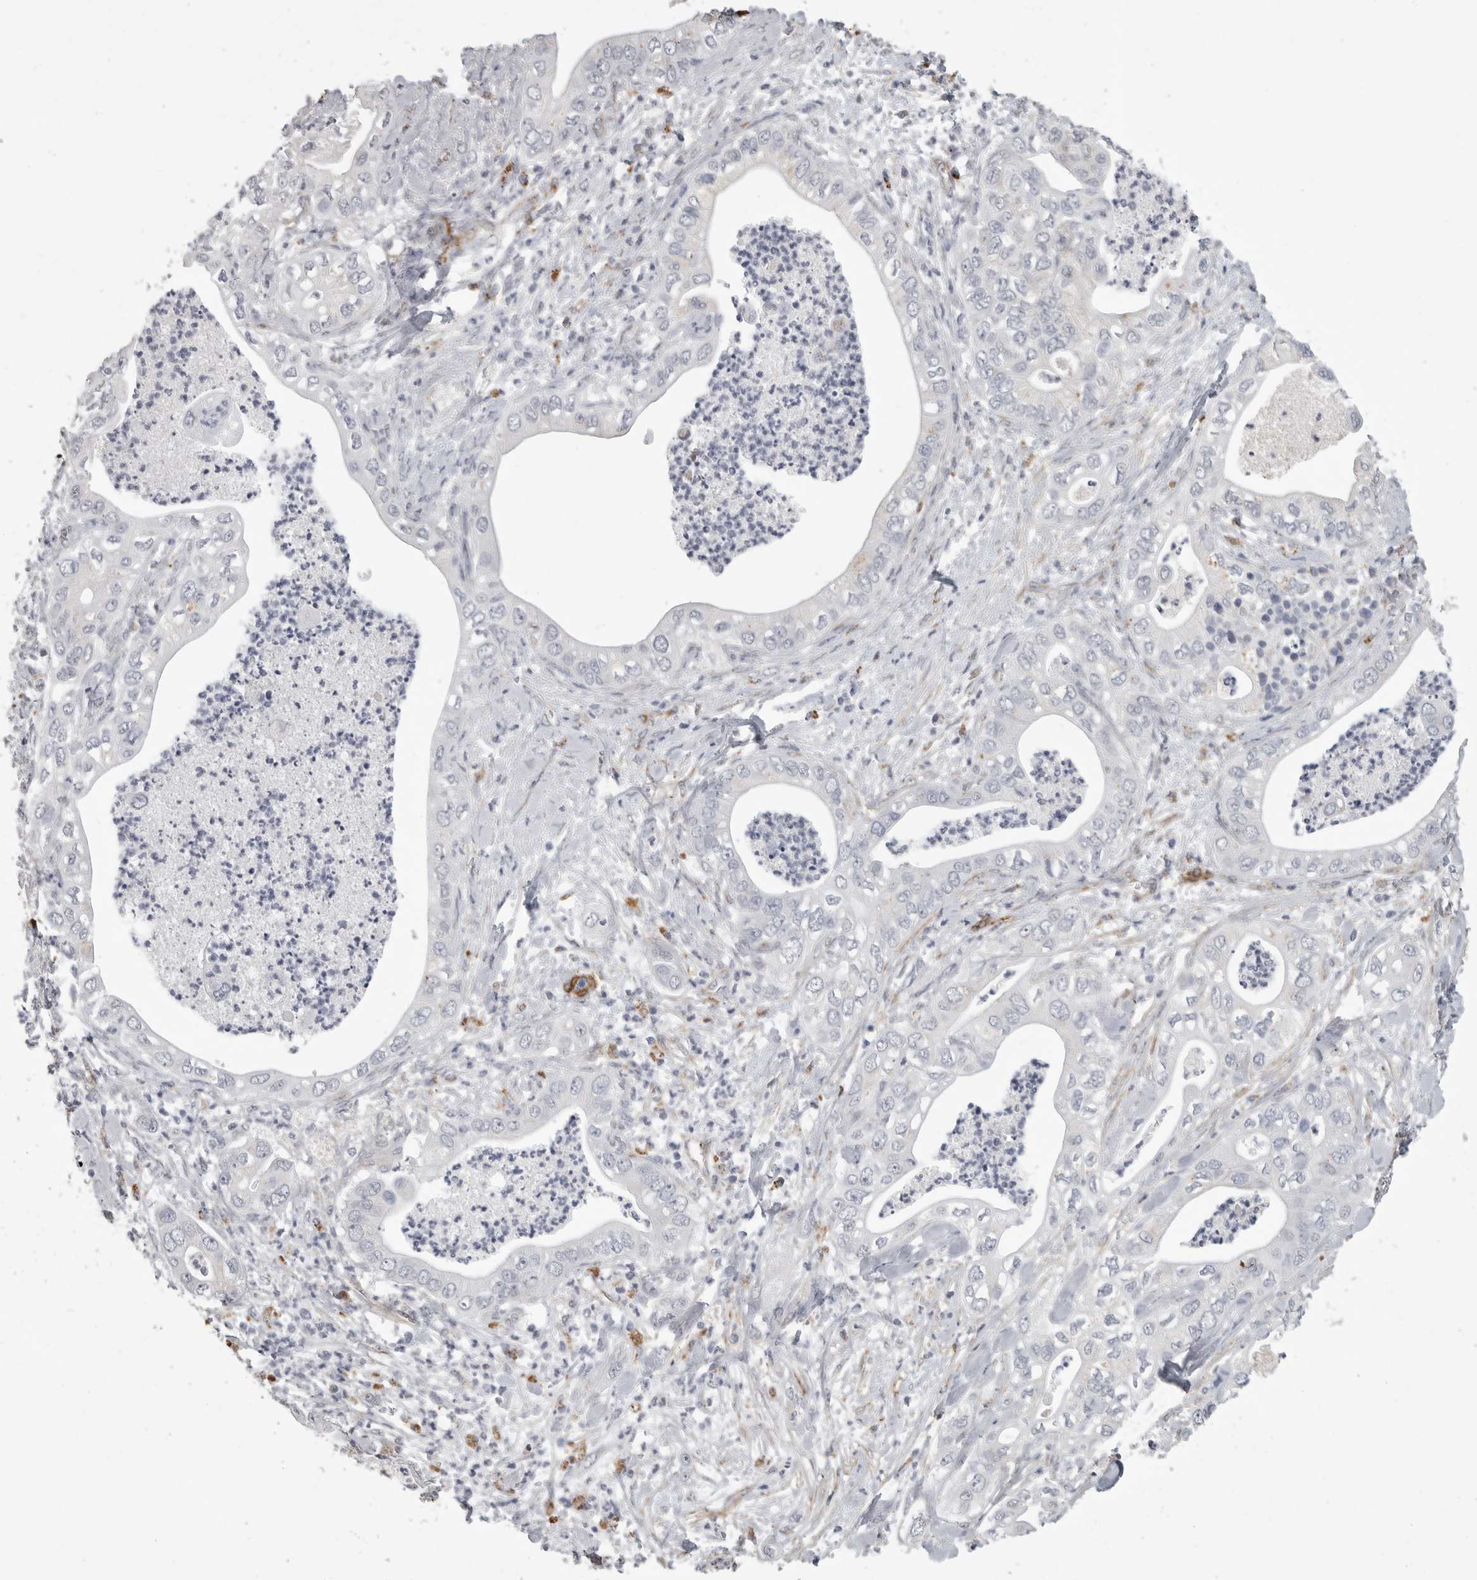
{"staining": {"intensity": "negative", "quantity": "none", "location": "none"}, "tissue": "pancreatic cancer", "cell_type": "Tumor cells", "image_type": "cancer", "snomed": [{"axis": "morphology", "description": "Adenocarcinoma, NOS"}, {"axis": "topography", "description": "Pancreas"}], "caption": "This is a photomicrograph of immunohistochemistry (IHC) staining of adenocarcinoma (pancreatic), which shows no staining in tumor cells.", "gene": "AOC3", "patient": {"sex": "female", "age": 78}}